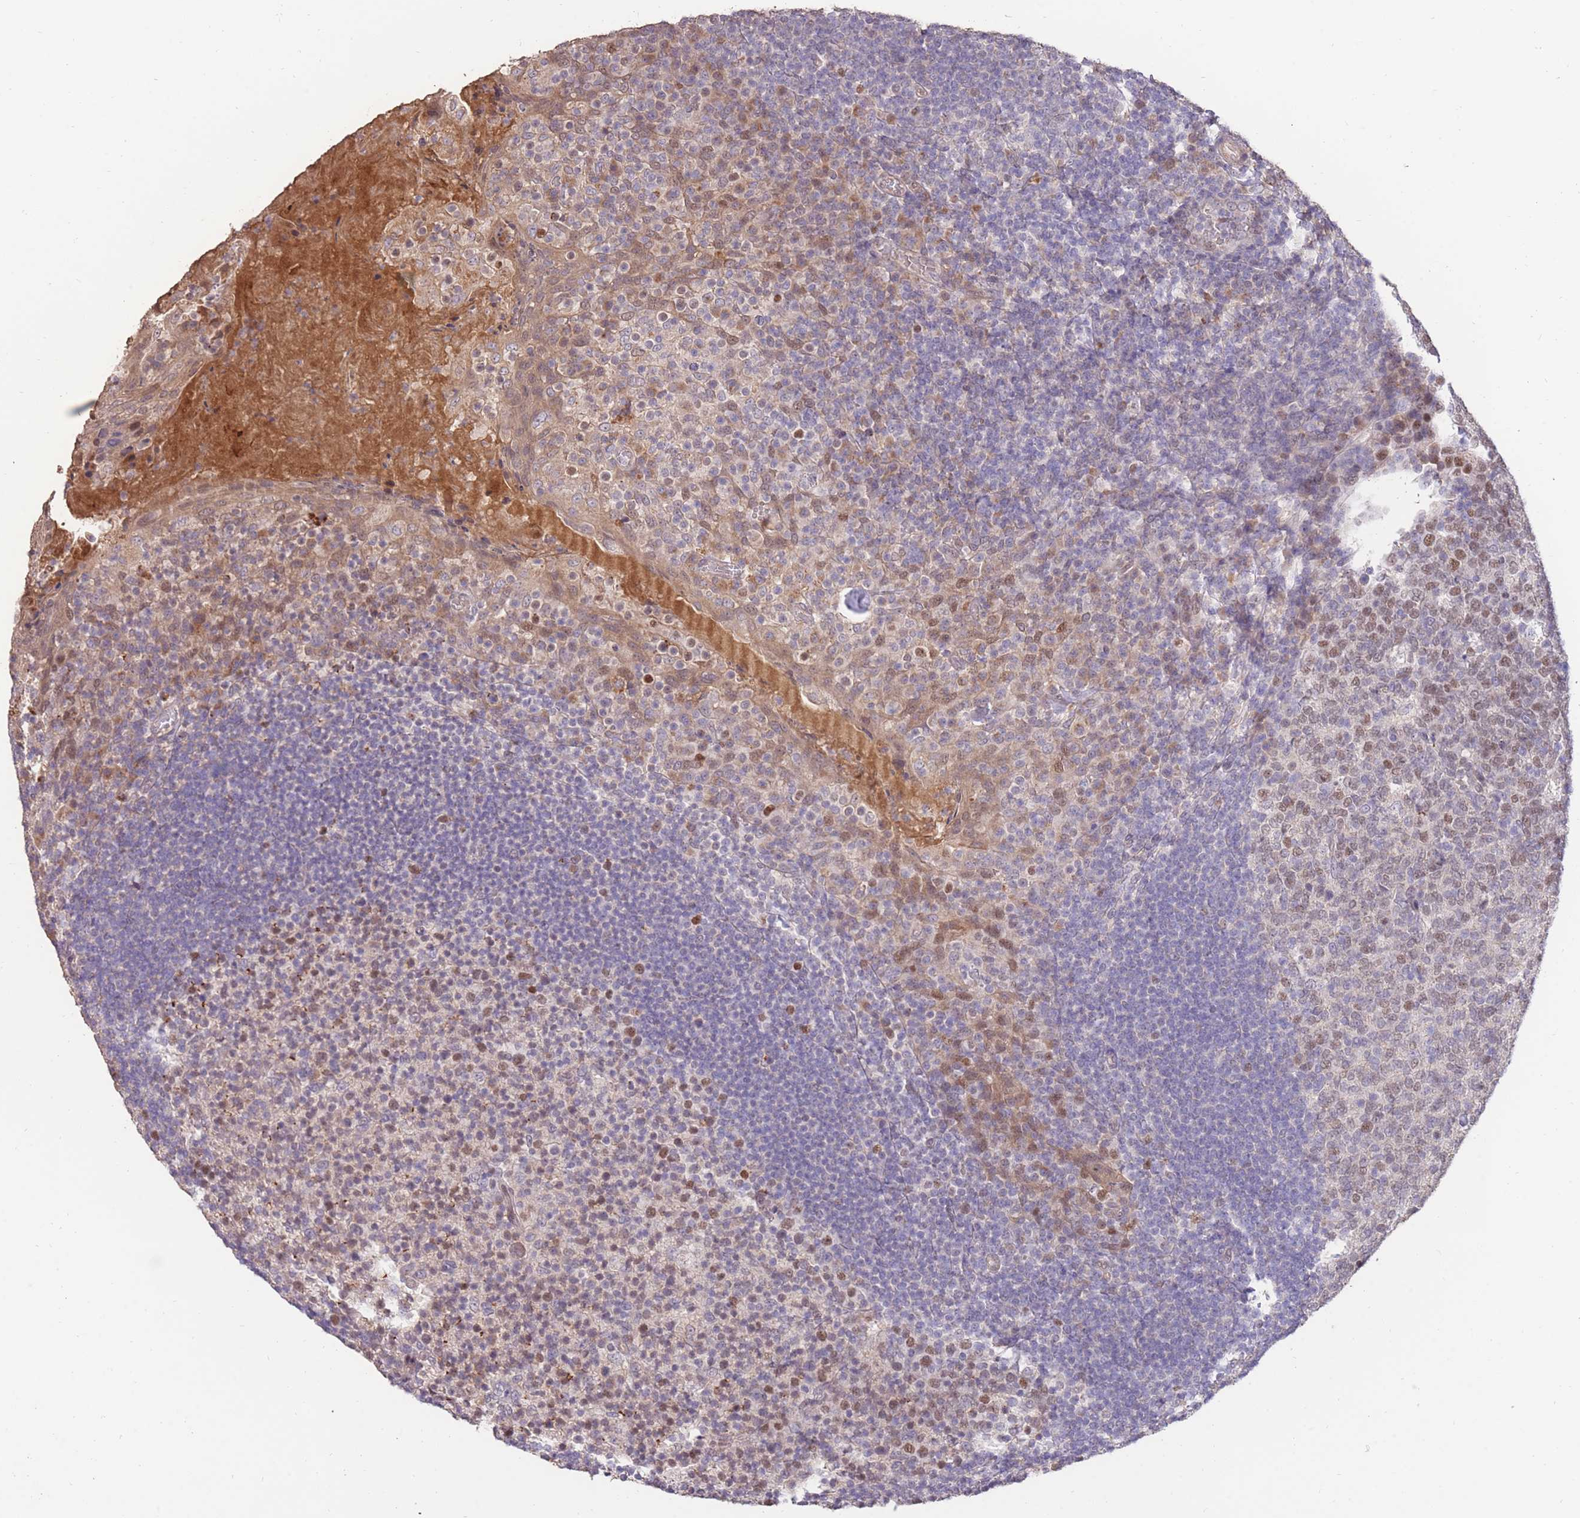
{"staining": {"intensity": "moderate", "quantity": "<25%", "location": "nuclear"}, "tissue": "tonsil", "cell_type": "Germinal center cells", "image_type": "normal", "snomed": [{"axis": "morphology", "description": "Normal tissue, NOS"}, {"axis": "topography", "description": "Tonsil"}], "caption": "High-power microscopy captured an immunohistochemistry histopathology image of benign tonsil, revealing moderate nuclear staining in approximately <25% of germinal center cells.", "gene": "RGS14", "patient": {"sex": "female", "age": 10}}